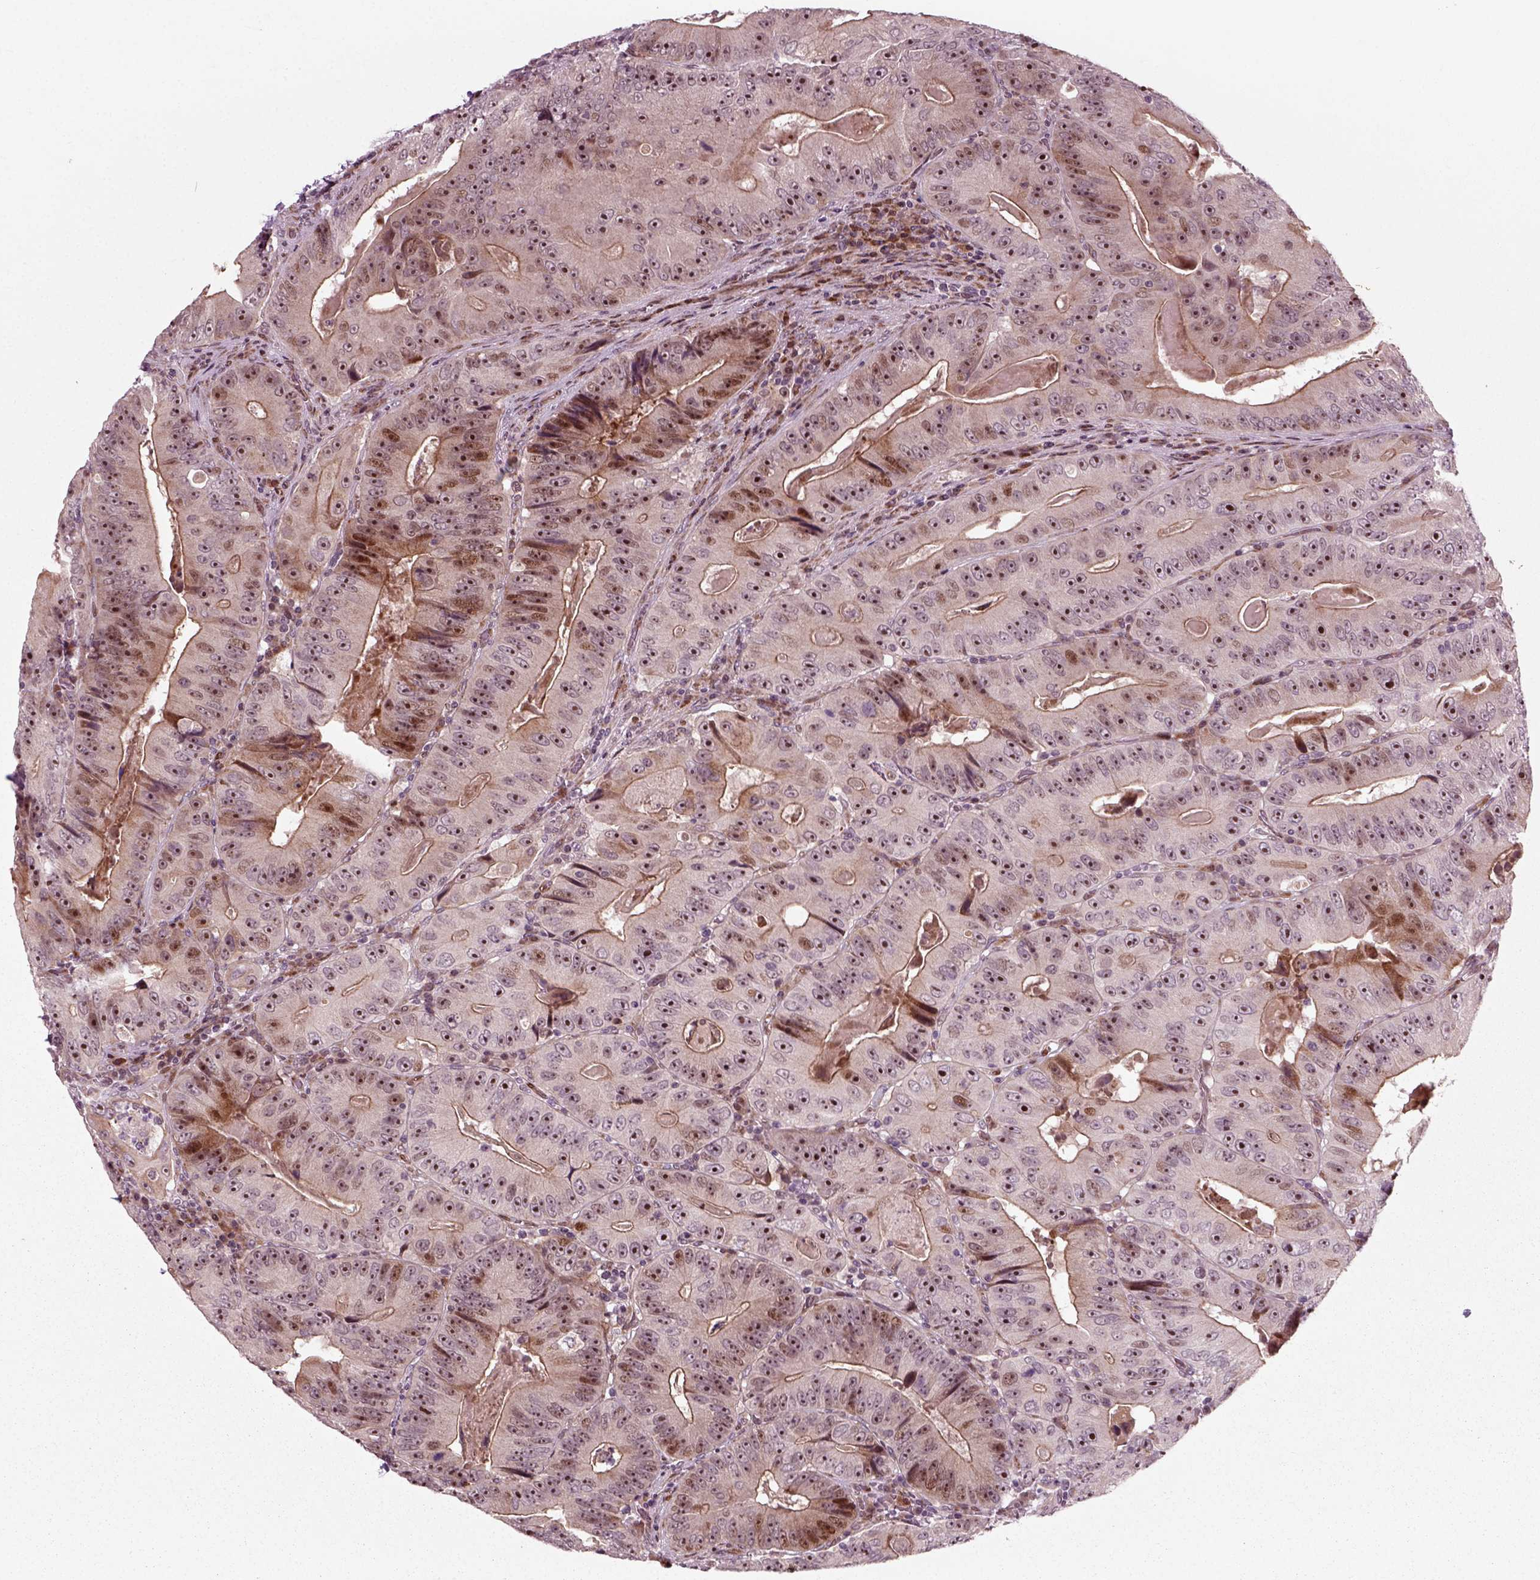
{"staining": {"intensity": "moderate", "quantity": "<25%", "location": "cytoplasmic/membranous,nuclear"}, "tissue": "colorectal cancer", "cell_type": "Tumor cells", "image_type": "cancer", "snomed": [{"axis": "morphology", "description": "Adenocarcinoma, NOS"}, {"axis": "topography", "description": "Colon"}], "caption": "Tumor cells exhibit low levels of moderate cytoplasmic/membranous and nuclear expression in approximately <25% of cells in colorectal adenocarcinoma.", "gene": "CDC14A", "patient": {"sex": "female", "age": 86}}